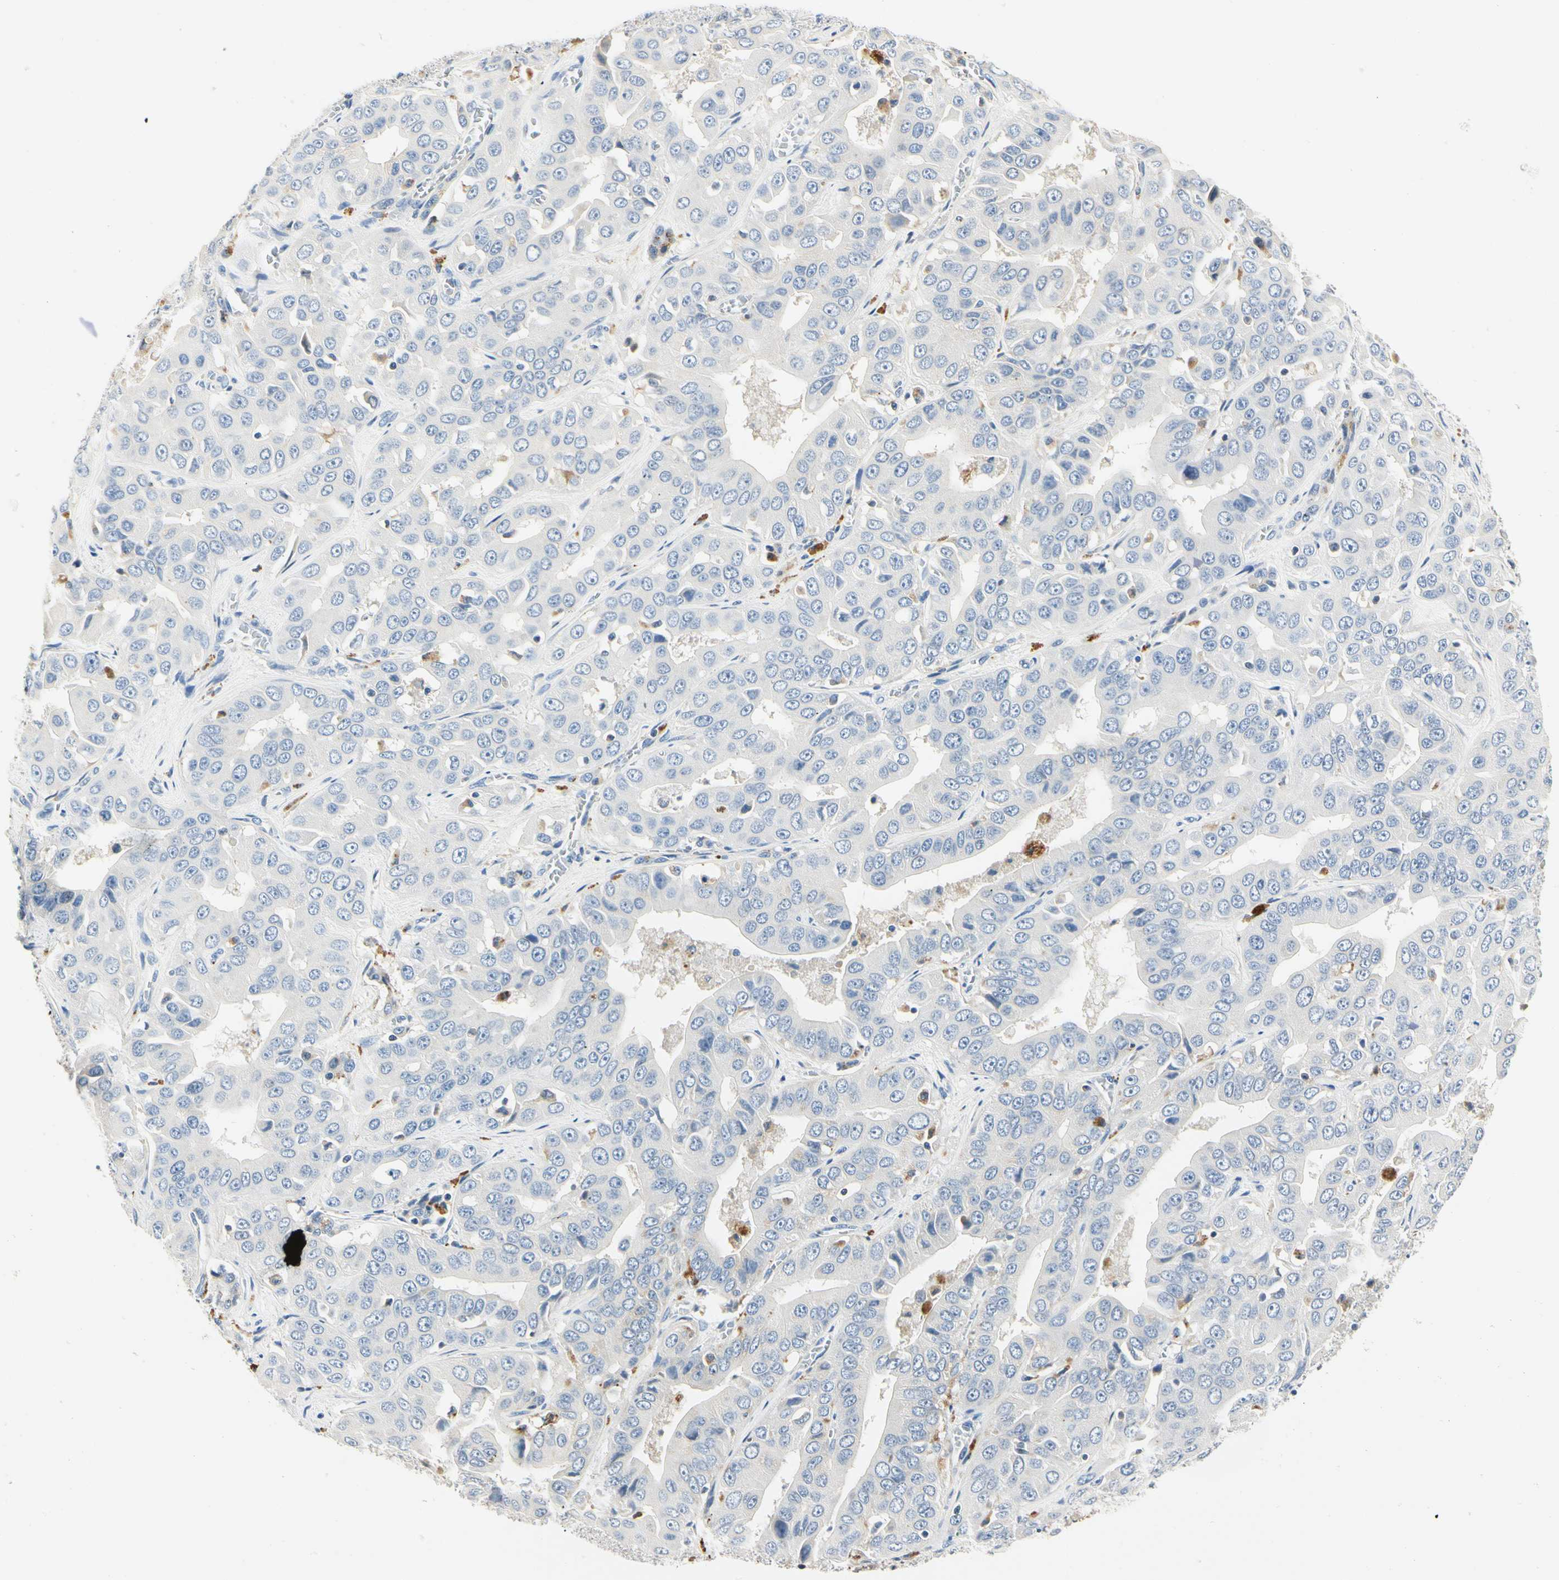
{"staining": {"intensity": "negative", "quantity": "none", "location": "none"}, "tissue": "liver cancer", "cell_type": "Tumor cells", "image_type": "cancer", "snomed": [{"axis": "morphology", "description": "Cholangiocarcinoma"}, {"axis": "topography", "description": "Liver"}], "caption": "Liver cholangiocarcinoma was stained to show a protein in brown. There is no significant positivity in tumor cells.", "gene": "TGFBR3", "patient": {"sex": "female", "age": 52}}